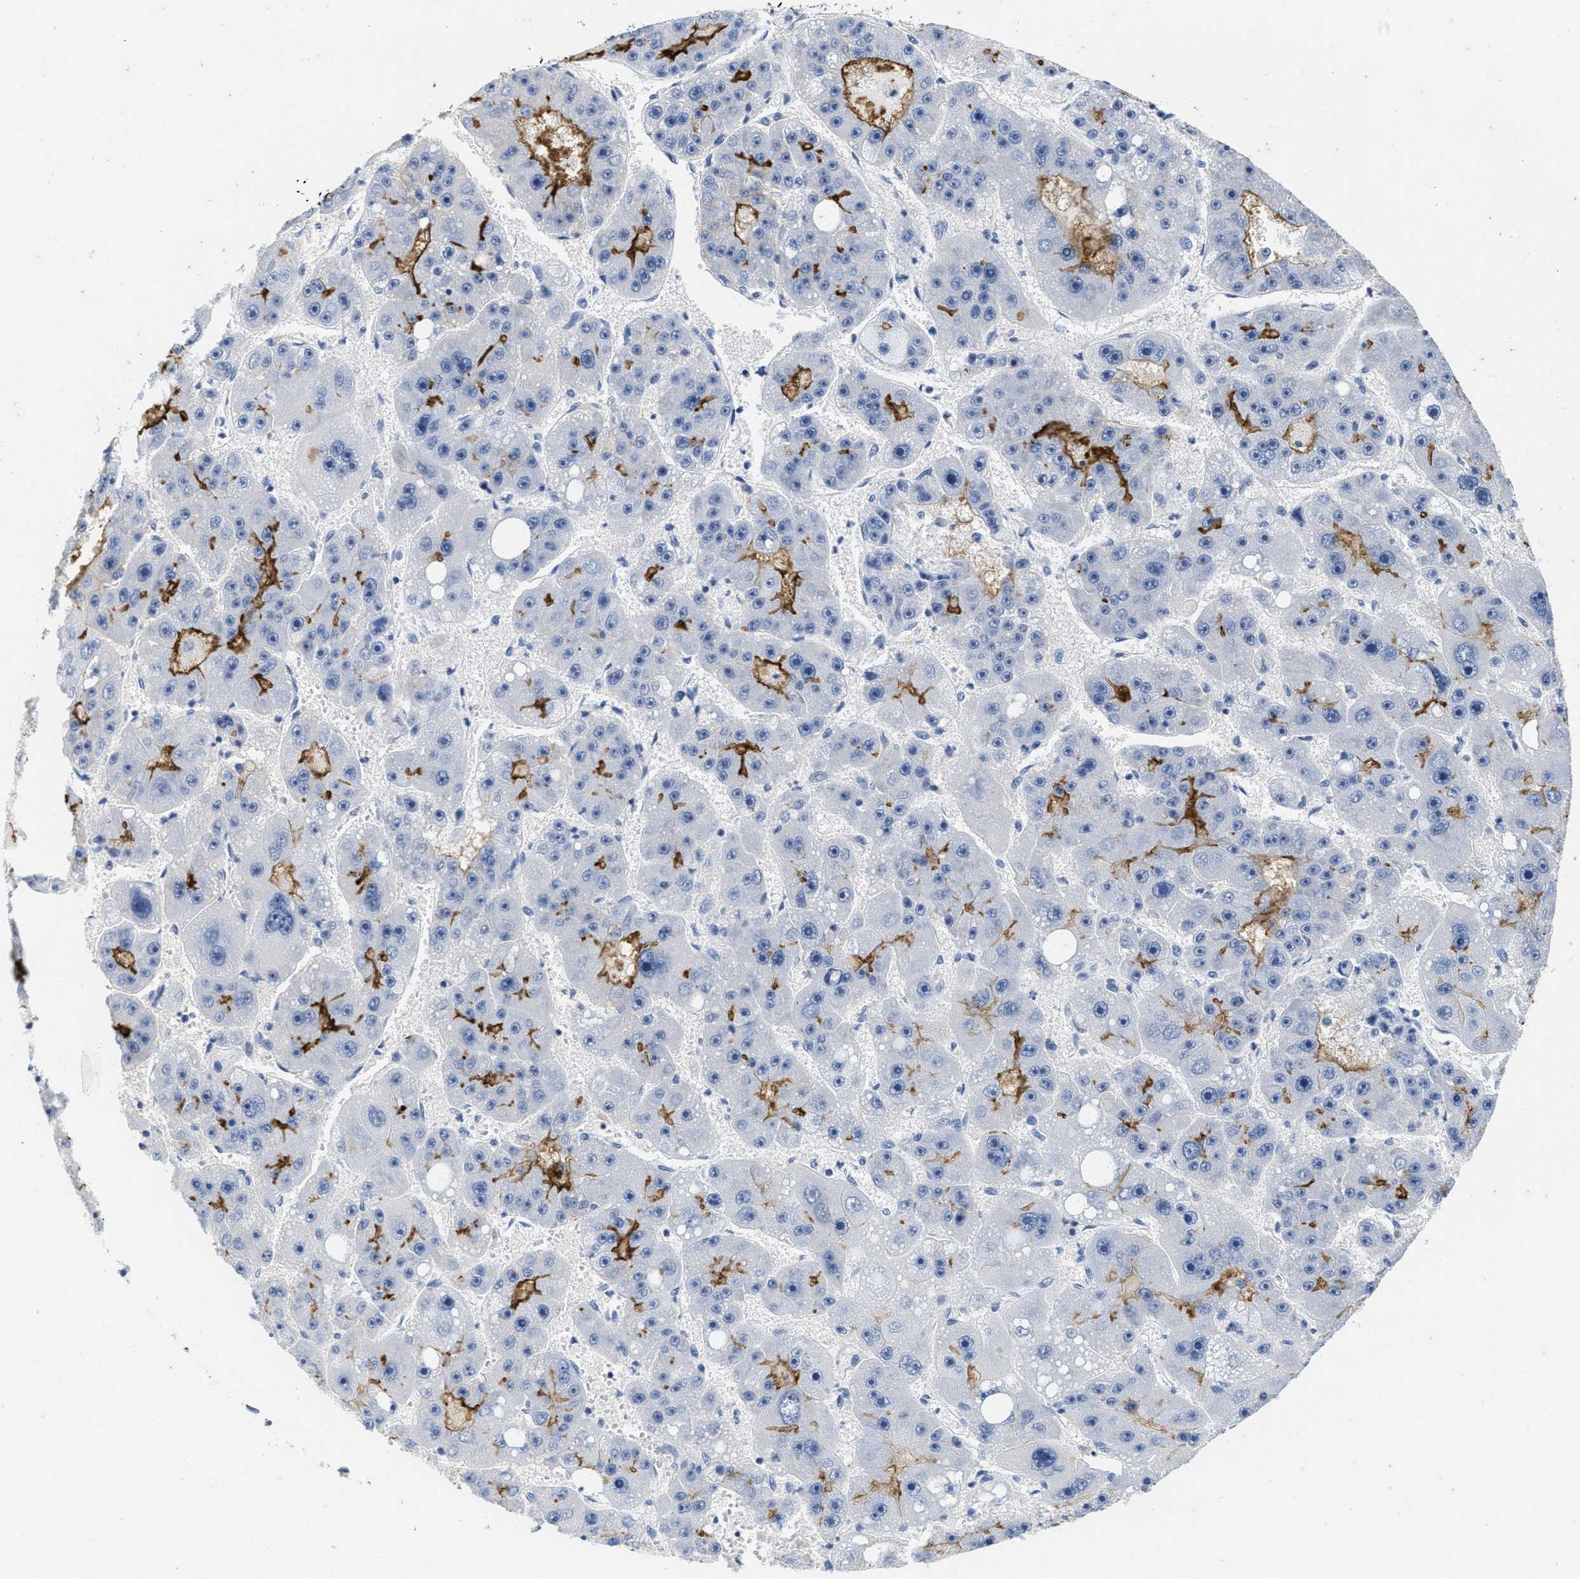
{"staining": {"intensity": "moderate", "quantity": "25%-75%", "location": "cytoplasmic/membranous"}, "tissue": "liver cancer", "cell_type": "Tumor cells", "image_type": "cancer", "snomed": [{"axis": "morphology", "description": "Carcinoma, Hepatocellular, NOS"}, {"axis": "topography", "description": "Liver"}], "caption": "Immunohistochemical staining of human hepatocellular carcinoma (liver) shows medium levels of moderate cytoplasmic/membranous positivity in about 25%-75% of tumor cells. (DAB (3,3'-diaminobenzidine) = brown stain, brightfield microscopy at high magnification).", "gene": "ABCB11", "patient": {"sex": "female", "age": 61}}